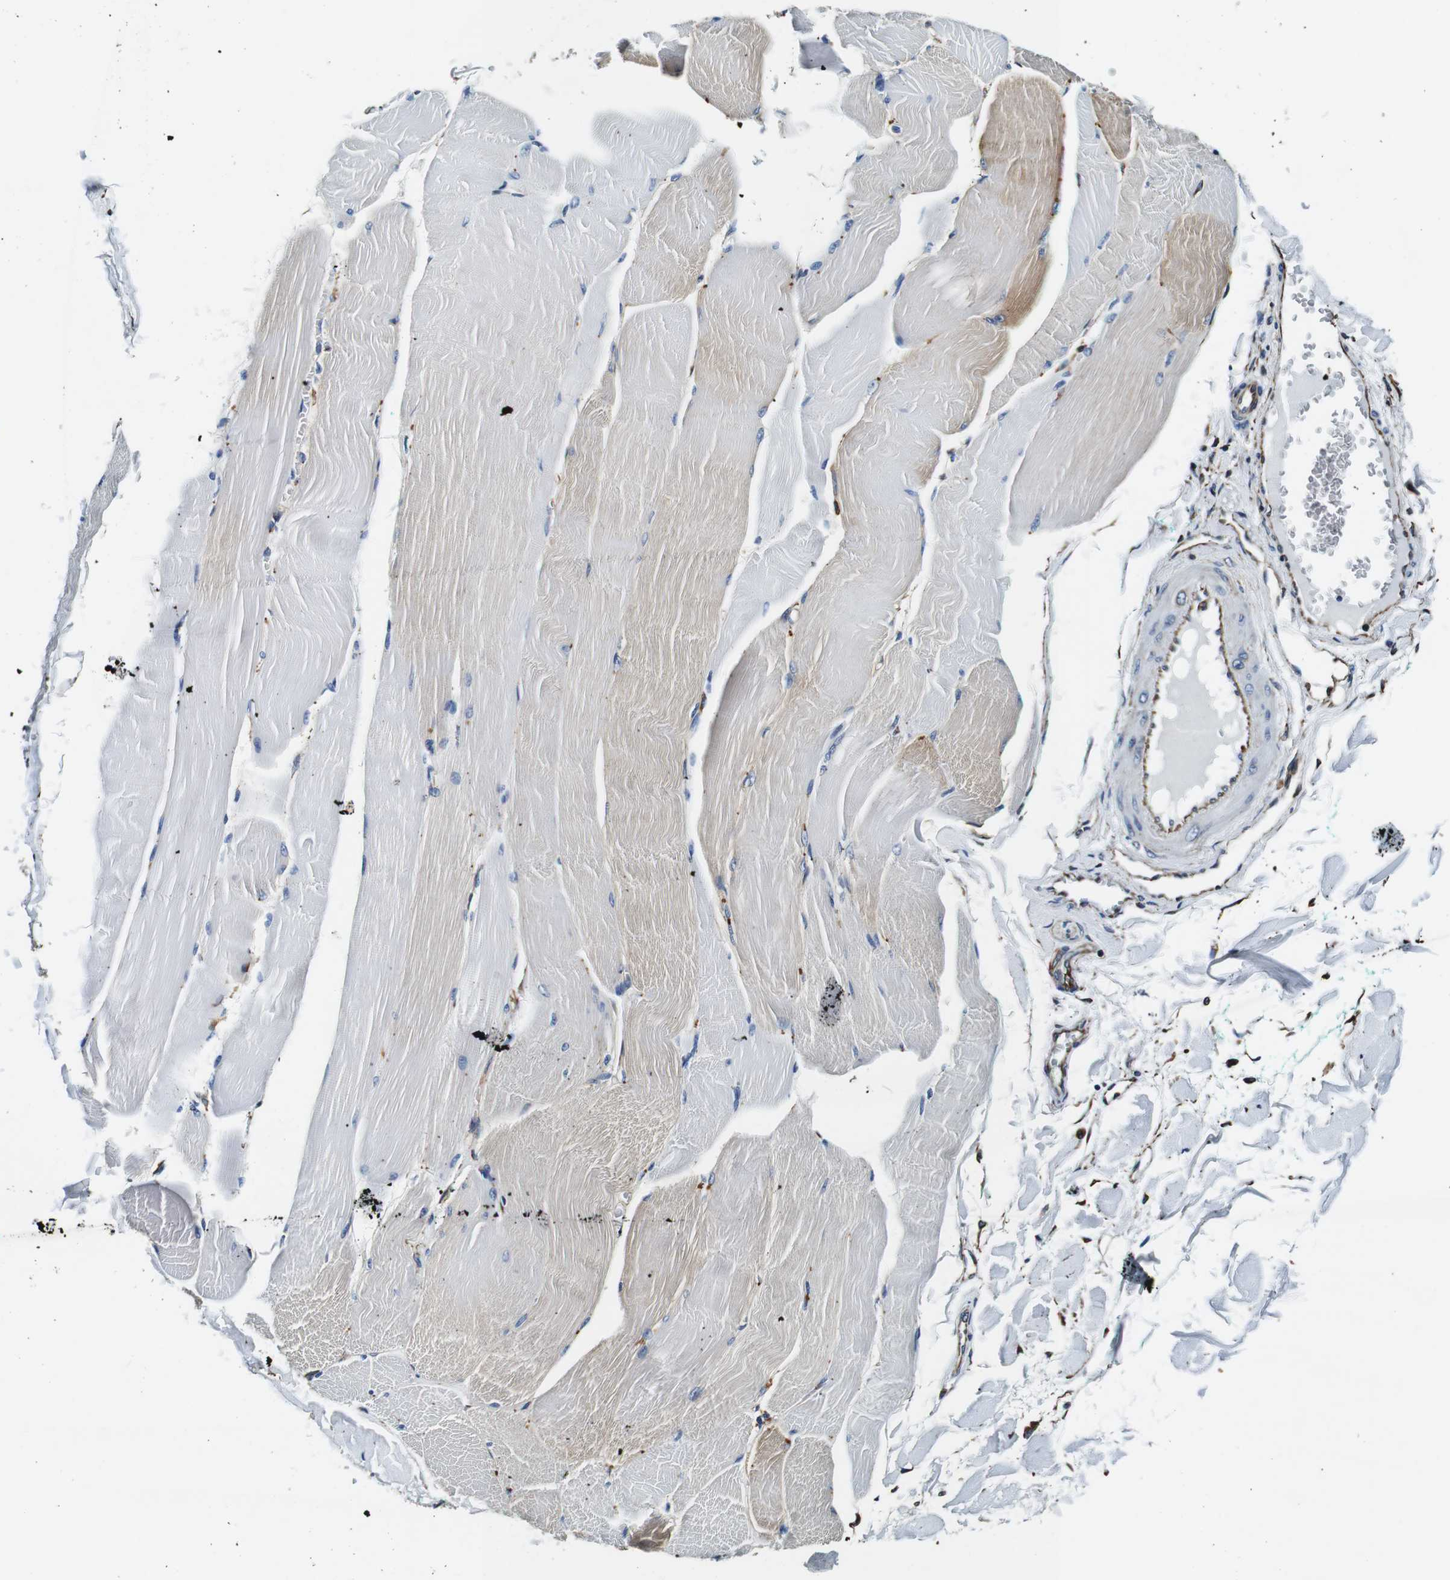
{"staining": {"intensity": "negative", "quantity": "none", "location": "none"}, "tissue": "skeletal muscle", "cell_type": "Myocytes", "image_type": "normal", "snomed": [{"axis": "morphology", "description": "Normal tissue, NOS"}, {"axis": "morphology", "description": "Squamous cell carcinoma, NOS"}, {"axis": "topography", "description": "Skeletal muscle"}], "caption": "Immunohistochemistry (IHC) of normal skeletal muscle exhibits no expression in myocytes. Nuclei are stained in blue.", "gene": "GJE1", "patient": {"sex": "male", "age": 51}}